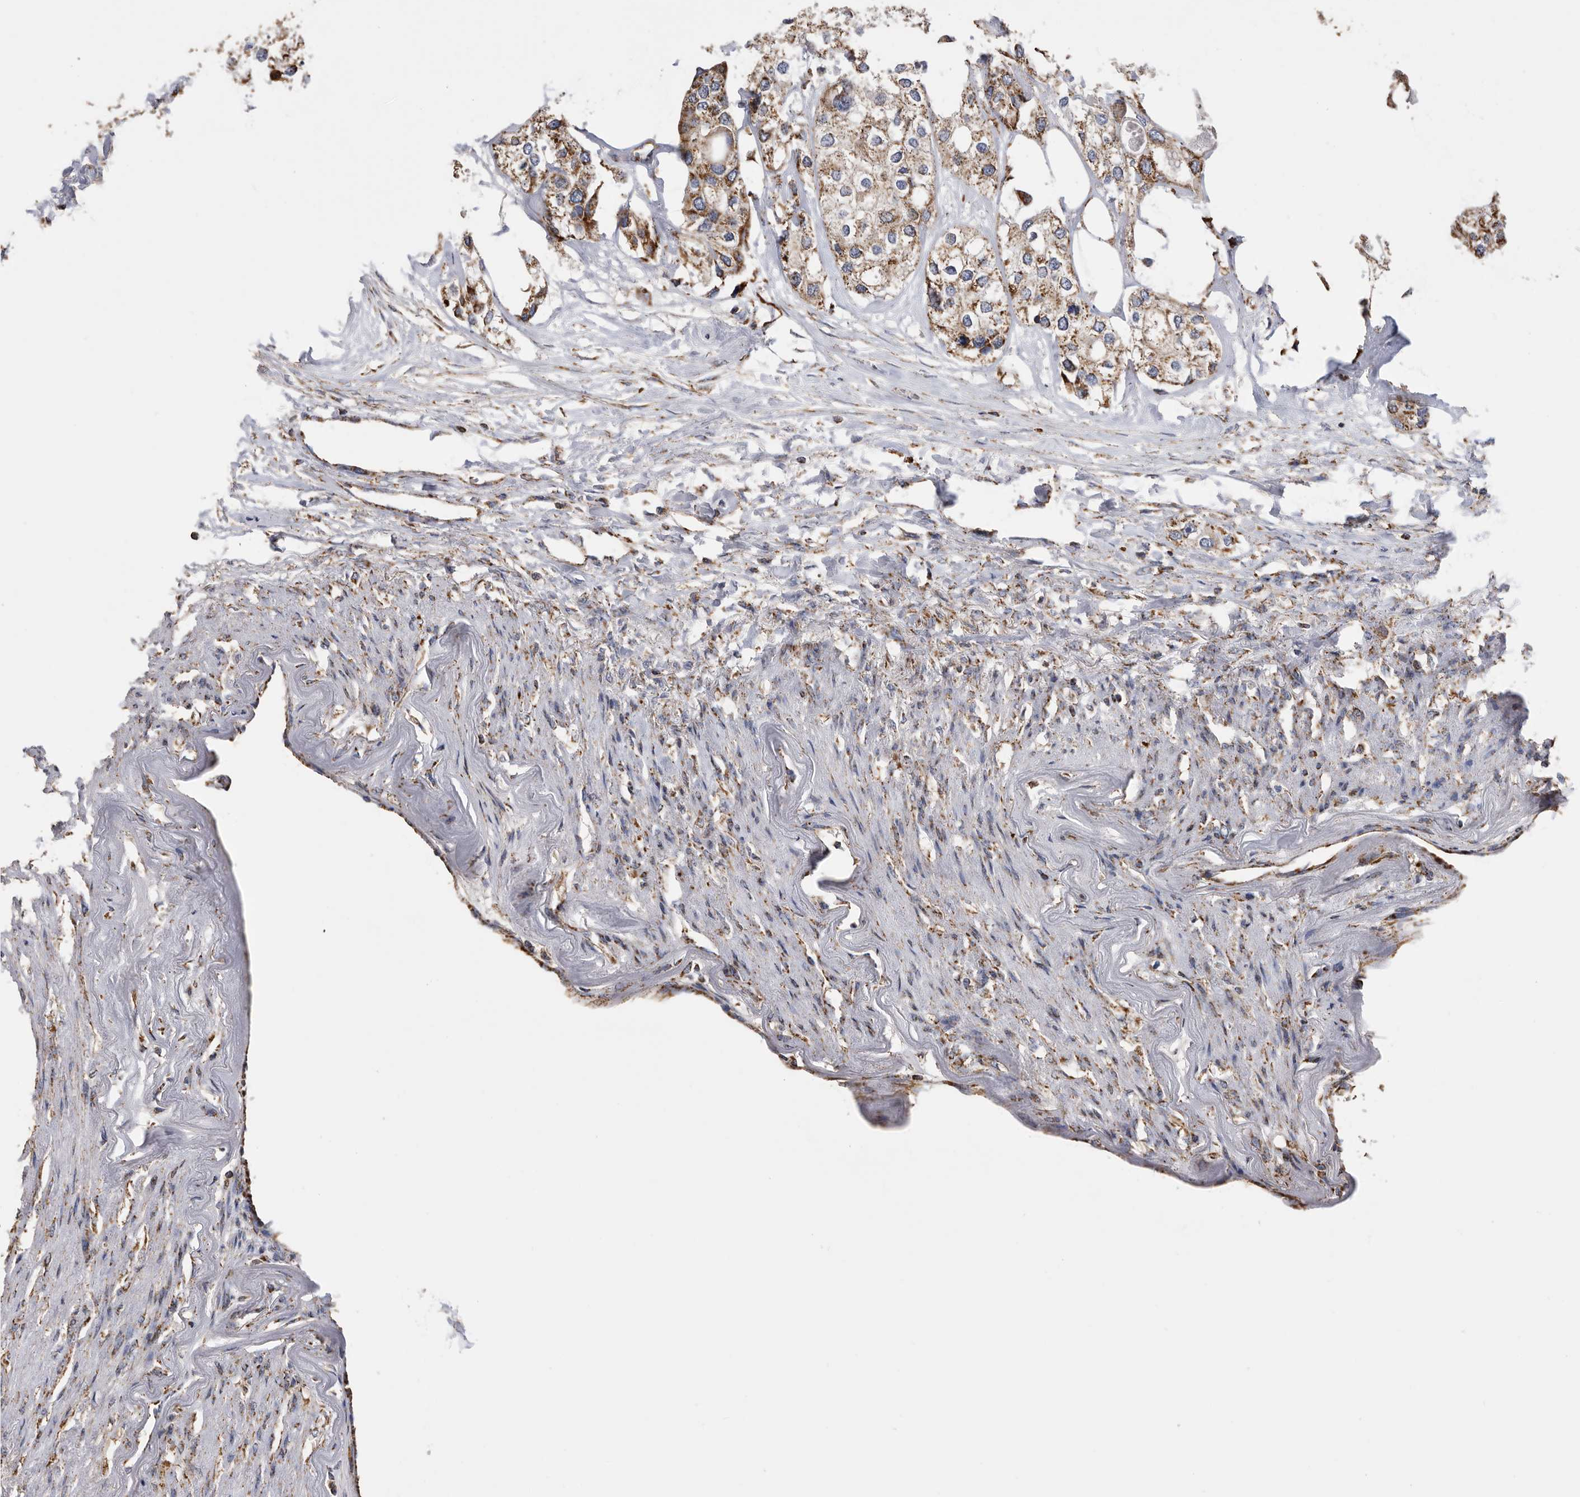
{"staining": {"intensity": "moderate", "quantity": ">75%", "location": "cytoplasmic/membranous"}, "tissue": "urothelial cancer", "cell_type": "Tumor cells", "image_type": "cancer", "snomed": [{"axis": "morphology", "description": "Urothelial carcinoma, High grade"}, {"axis": "topography", "description": "Urinary bladder"}], "caption": "This is a micrograph of IHC staining of high-grade urothelial carcinoma, which shows moderate positivity in the cytoplasmic/membranous of tumor cells.", "gene": "WFDC1", "patient": {"sex": "male", "age": 64}}